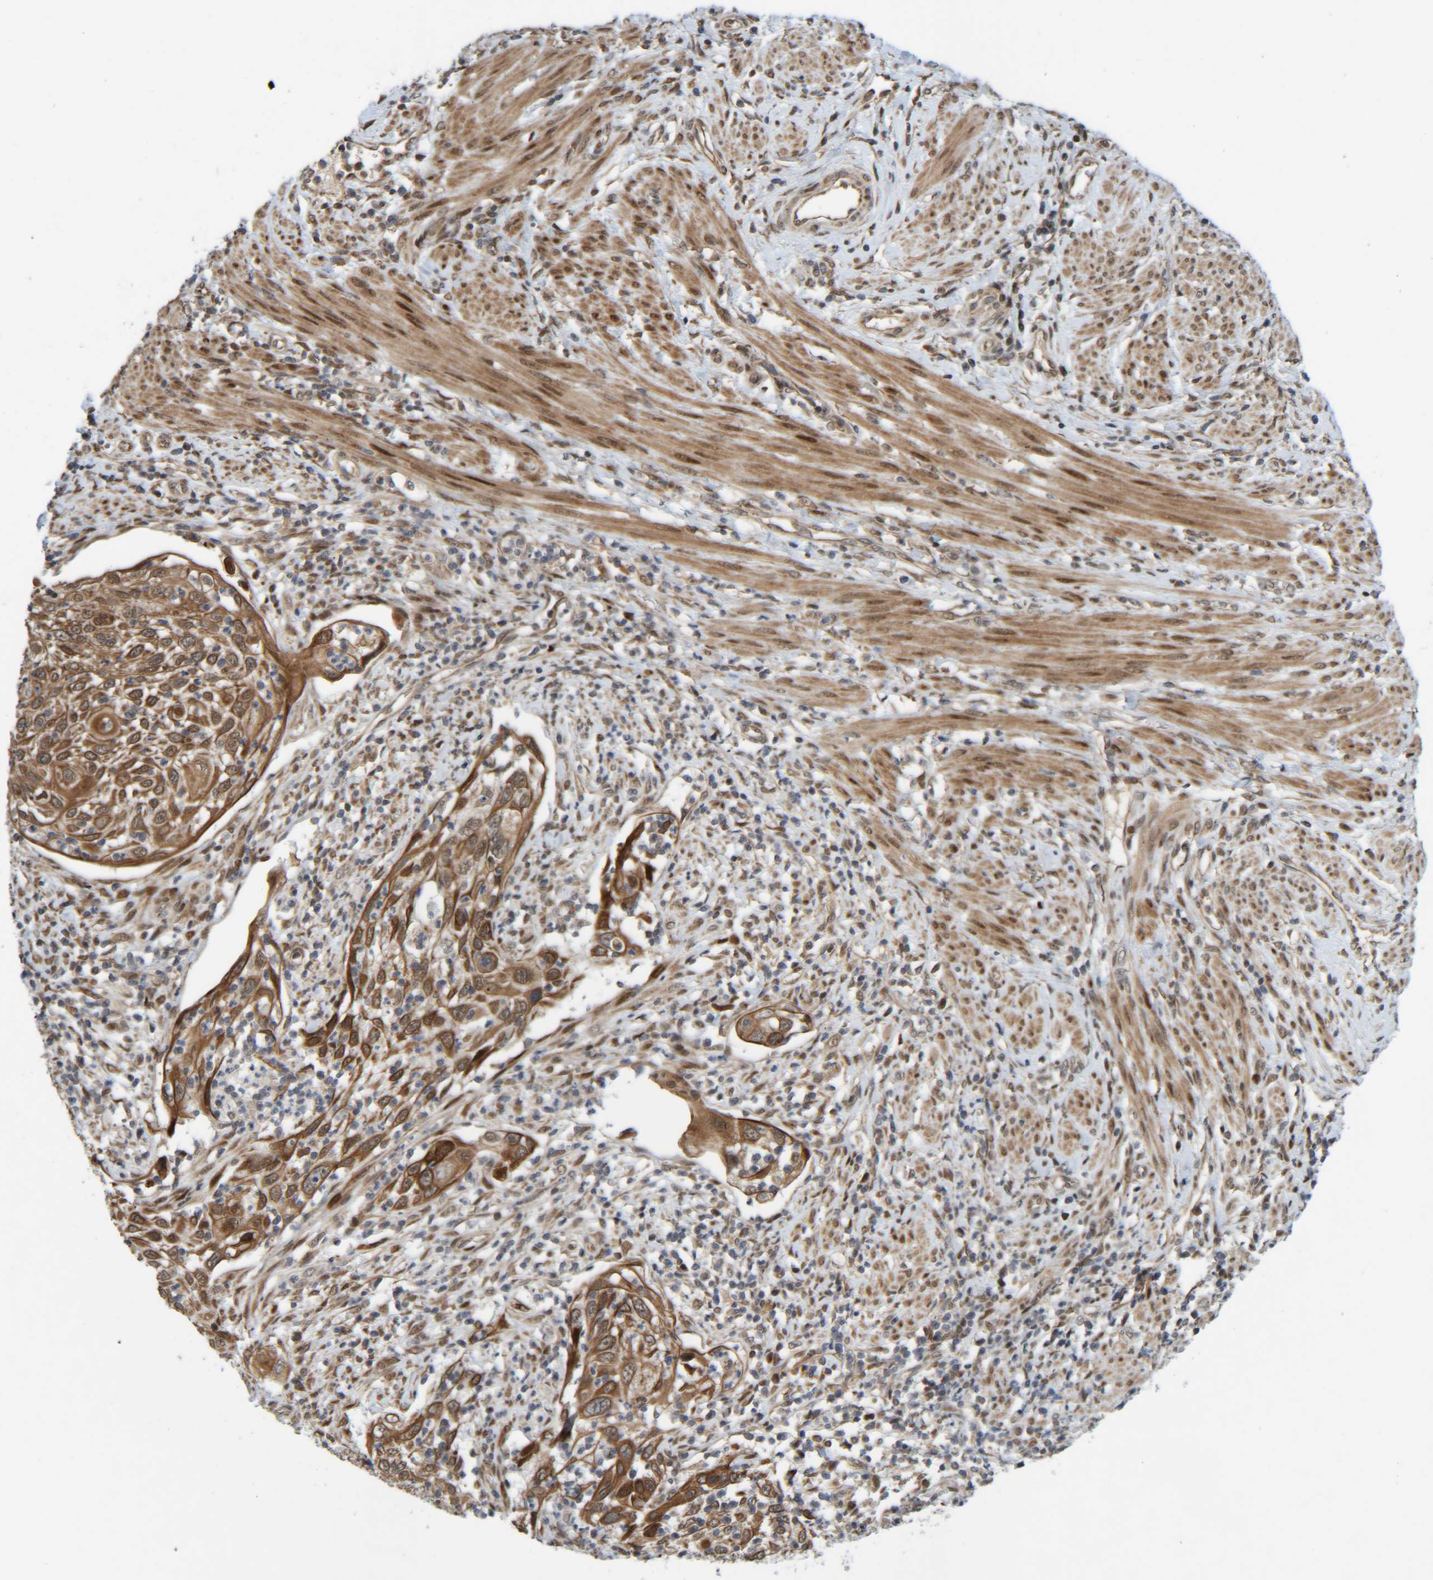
{"staining": {"intensity": "moderate", "quantity": ">75%", "location": "cytoplasmic/membranous"}, "tissue": "cervical cancer", "cell_type": "Tumor cells", "image_type": "cancer", "snomed": [{"axis": "morphology", "description": "Squamous cell carcinoma, NOS"}, {"axis": "topography", "description": "Cervix"}], "caption": "The histopathology image exhibits immunohistochemical staining of cervical cancer (squamous cell carcinoma). There is moderate cytoplasmic/membranous staining is seen in about >75% of tumor cells. Nuclei are stained in blue.", "gene": "CCDC57", "patient": {"sex": "female", "age": 70}}